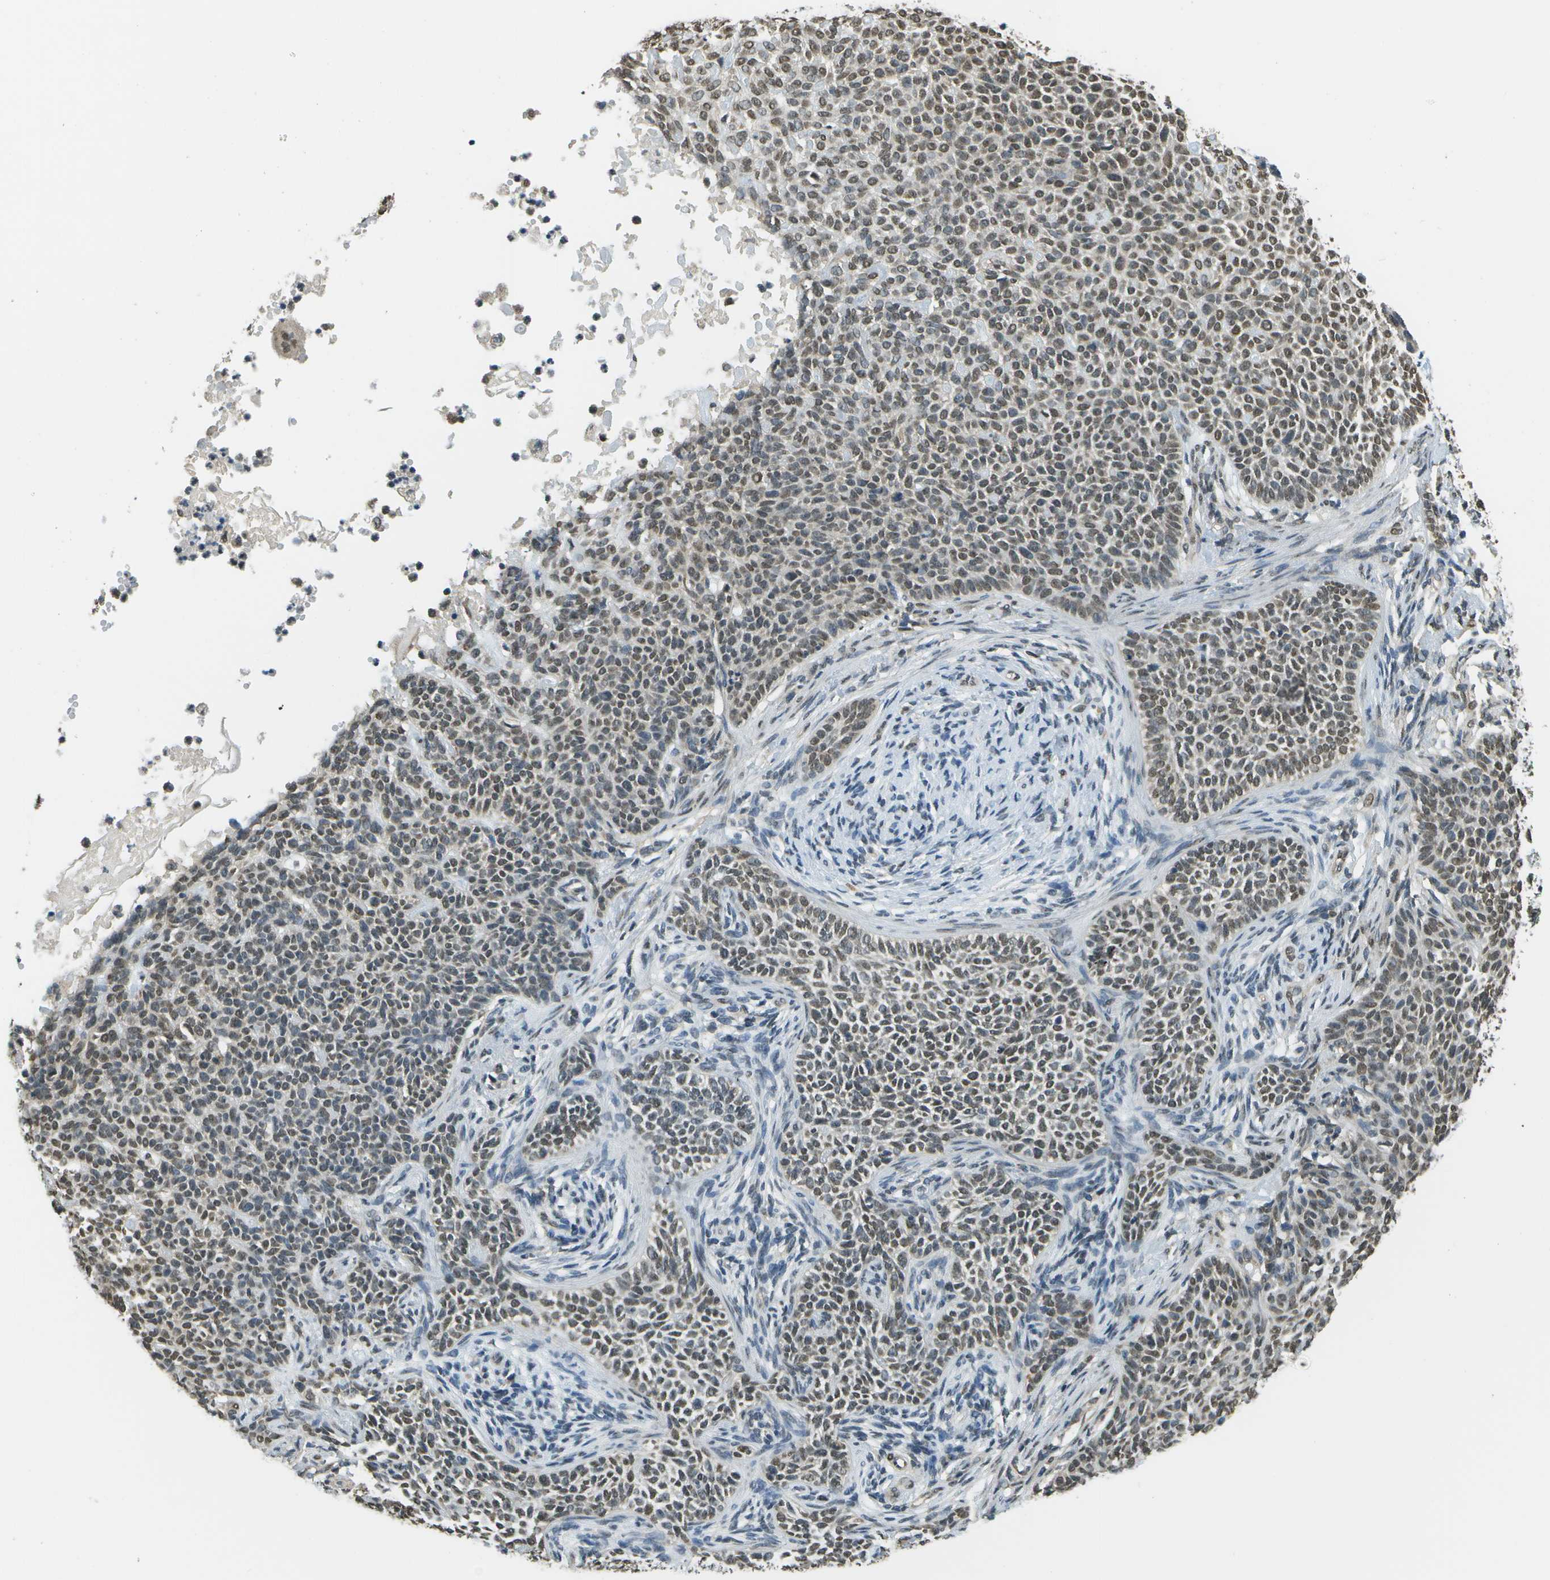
{"staining": {"intensity": "weak", "quantity": ">75%", "location": "nuclear"}, "tissue": "skin cancer", "cell_type": "Tumor cells", "image_type": "cancer", "snomed": [{"axis": "morphology", "description": "Normal tissue, NOS"}, {"axis": "morphology", "description": "Basal cell carcinoma"}, {"axis": "topography", "description": "Skin"}], "caption": "Basal cell carcinoma (skin) stained with a brown dye reveals weak nuclear positive positivity in approximately >75% of tumor cells.", "gene": "ABL2", "patient": {"sex": "male", "age": 87}}